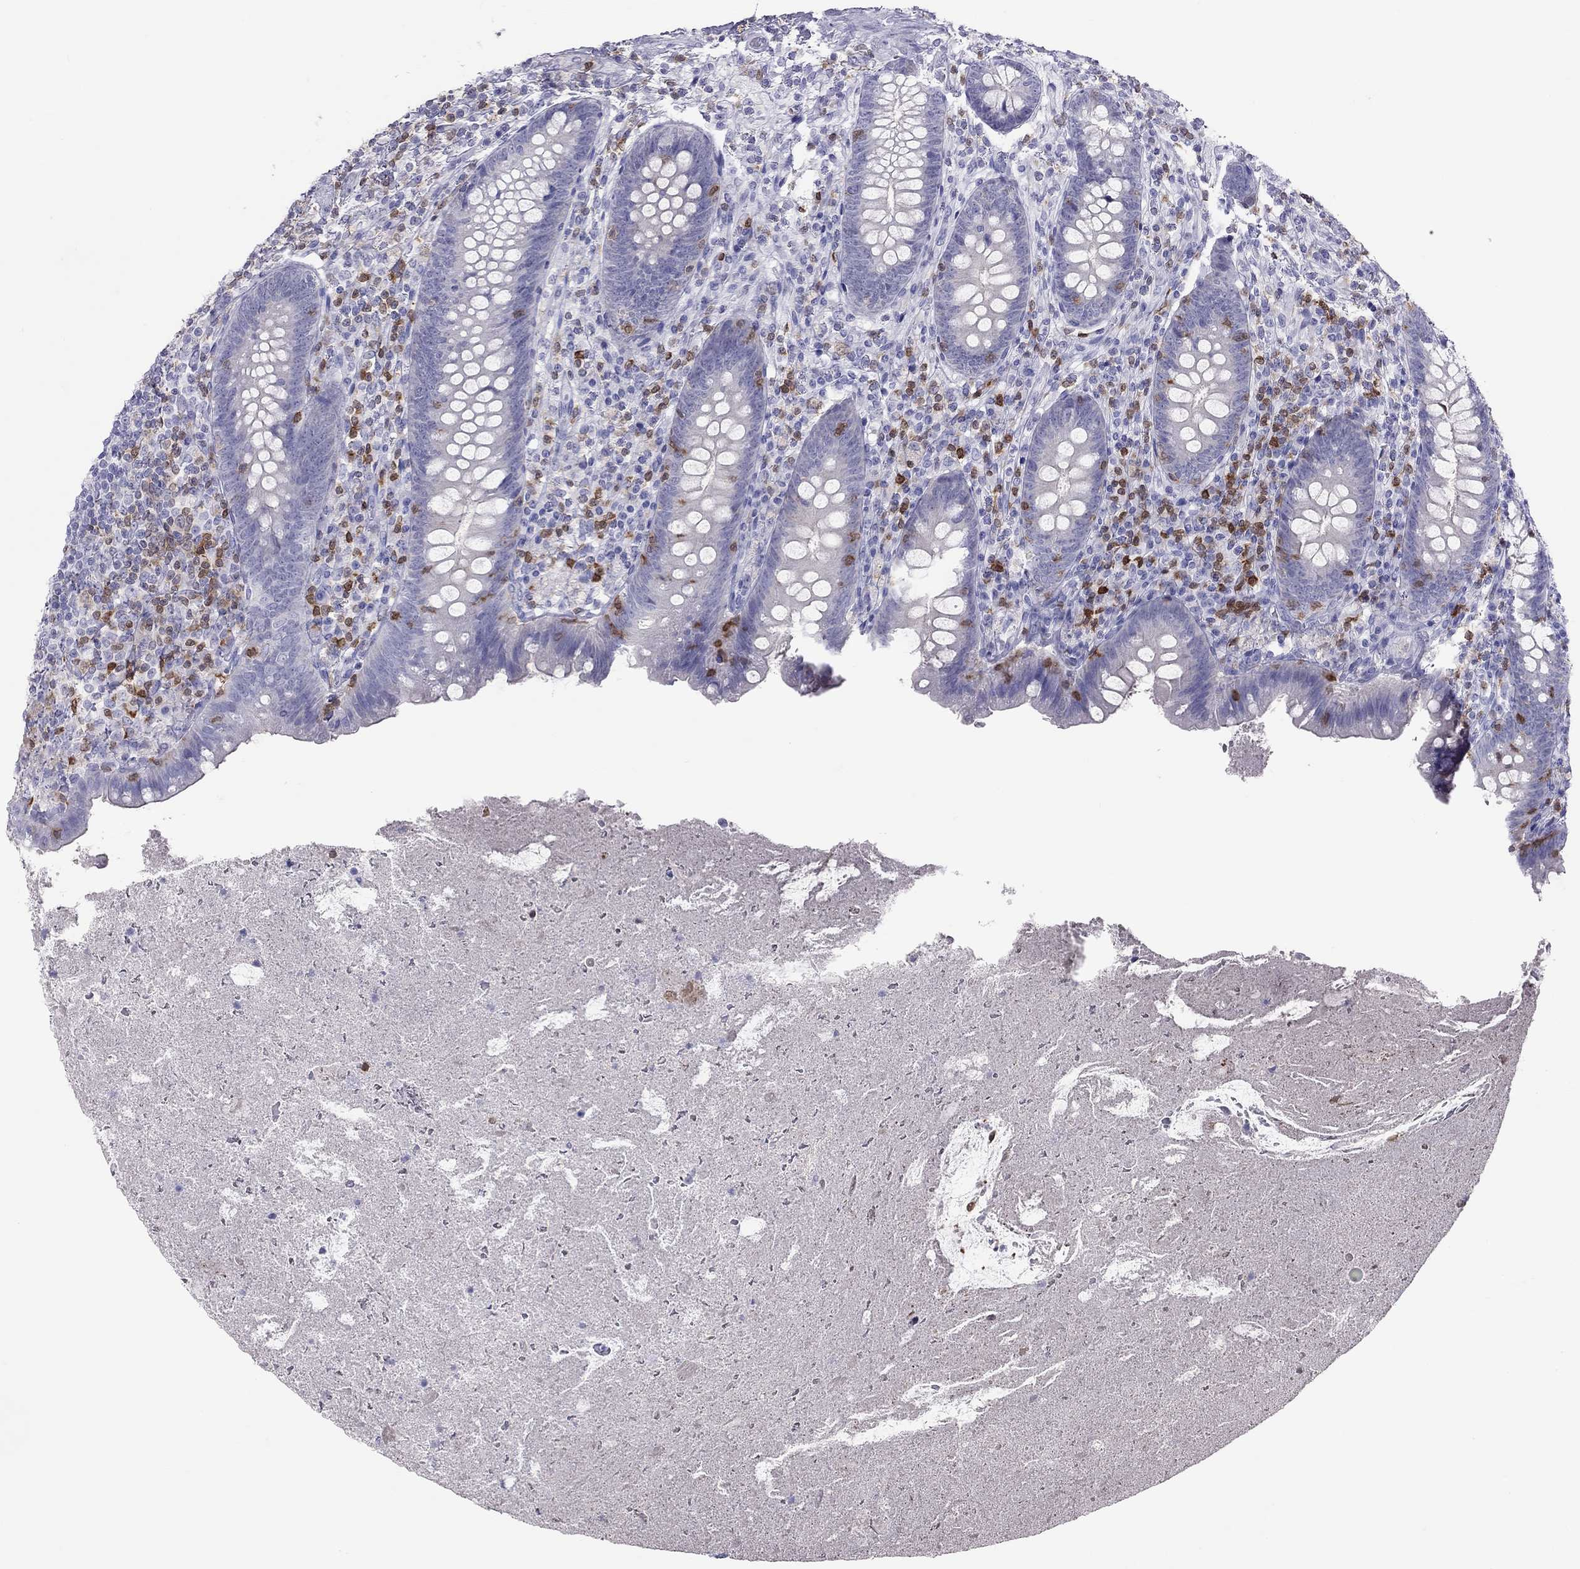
{"staining": {"intensity": "negative", "quantity": "none", "location": "none"}, "tissue": "appendix", "cell_type": "Glandular cells", "image_type": "normal", "snomed": [{"axis": "morphology", "description": "Normal tissue, NOS"}, {"axis": "topography", "description": "Appendix"}], "caption": "IHC of benign human appendix shows no expression in glandular cells.", "gene": "SH2D2A", "patient": {"sex": "male", "age": 47}}